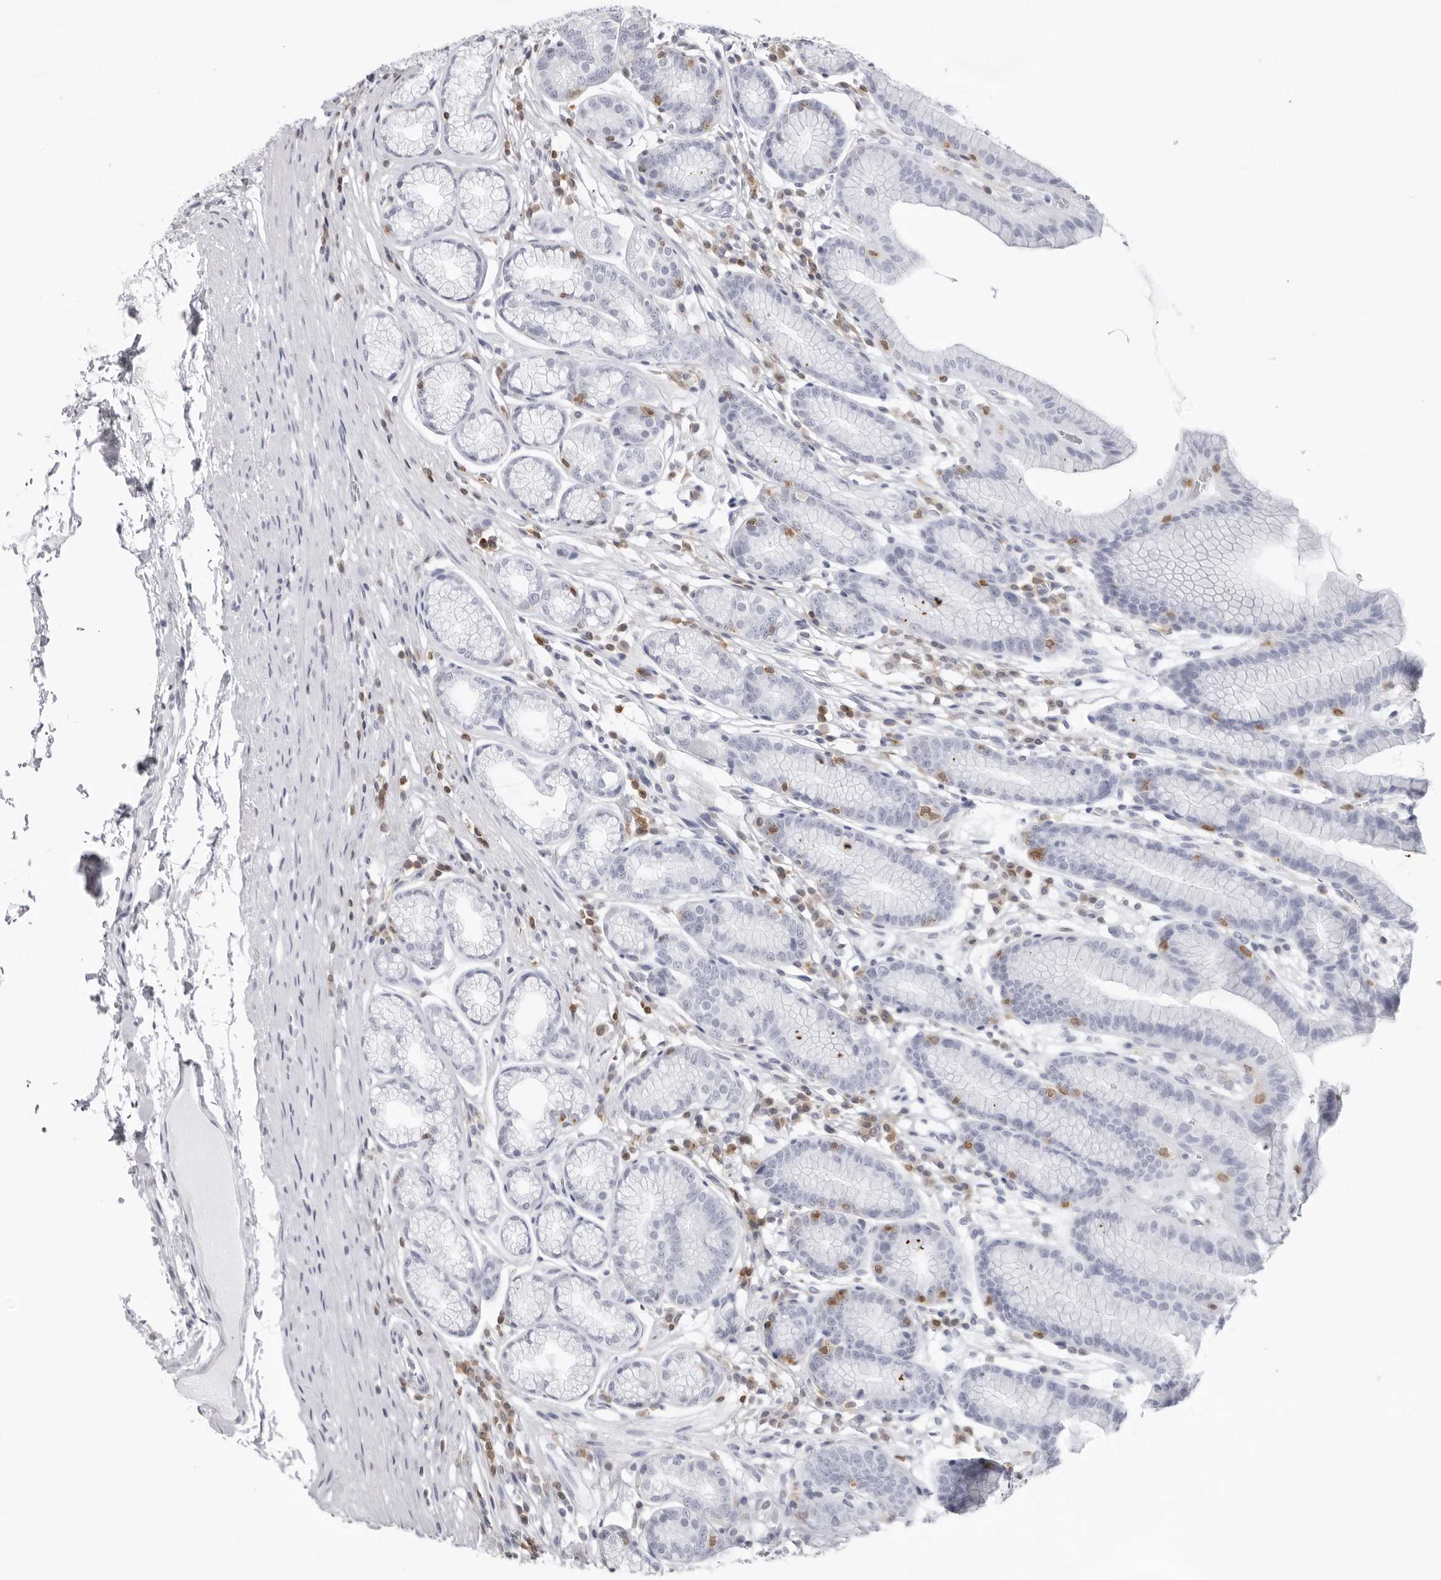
{"staining": {"intensity": "negative", "quantity": "none", "location": "none"}, "tissue": "stomach", "cell_type": "Glandular cells", "image_type": "normal", "snomed": [{"axis": "morphology", "description": "Normal tissue, NOS"}, {"axis": "topography", "description": "Stomach"}], "caption": "IHC micrograph of benign stomach: stomach stained with DAB (3,3'-diaminobenzidine) exhibits no significant protein expression in glandular cells.", "gene": "FMNL1", "patient": {"sex": "male", "age": 42}}